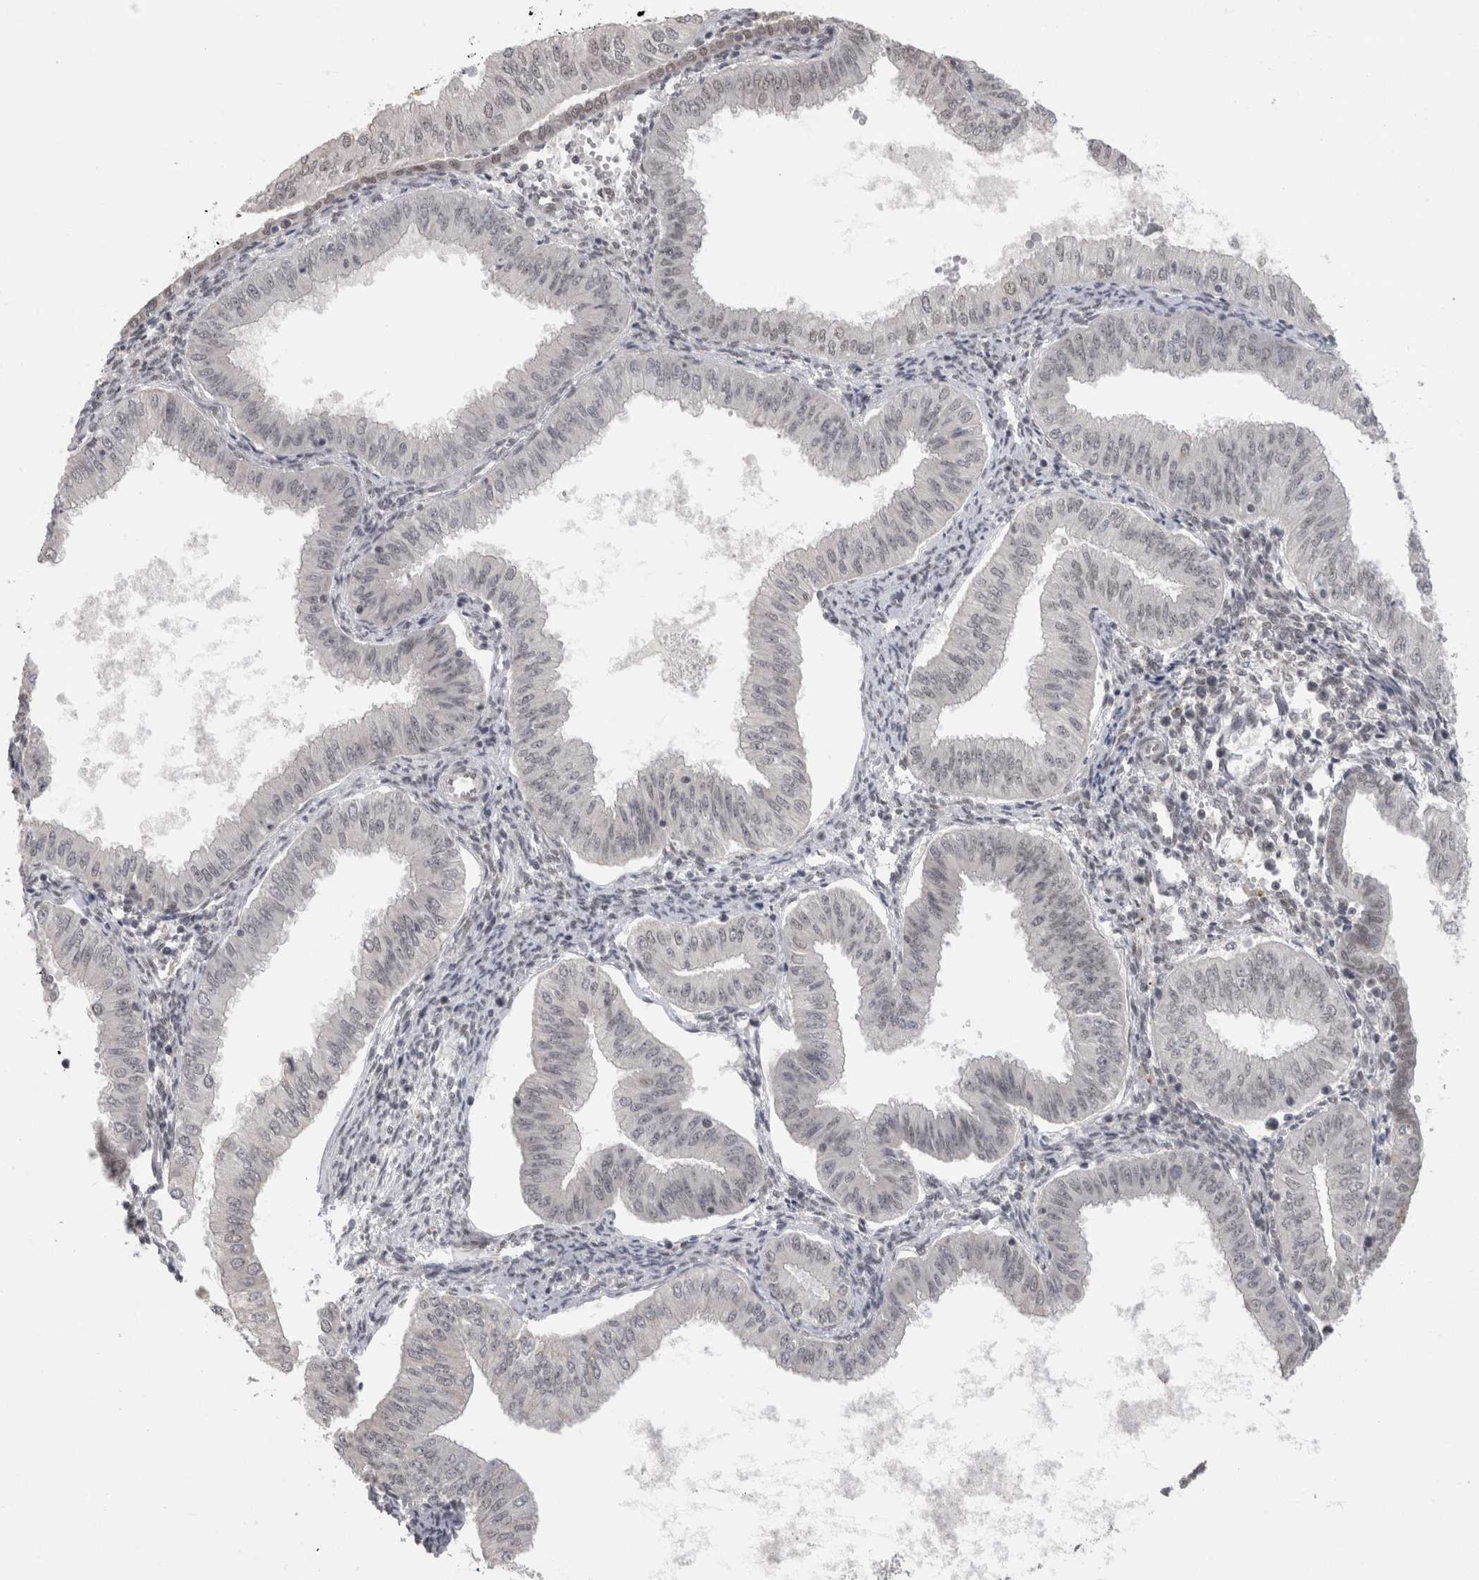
{"staining": {"intensity": "negative", "quantity": "none", "location": "none"}, "tissue": "endometrial cancer", "cell_type": "Tumor cells", "image_type": "cancer", "snomed": [{"axis": "morphology", "description": "Normal tissue, NOS"}, {"axis": "morphology", "description": "Adenocarcinoma, NOS"}, {"axis": "topography", "description": "Endometrium"}], "caption": "The micrograph displays no staining of tumor cells in adenocarcinoma (endometrial). (DAB immunohistochemistry (IHC) visualized using brightfield microscopy, high magnification).", "gene": "ZNF830", "patient": {"sex": "female", "age": 53}}